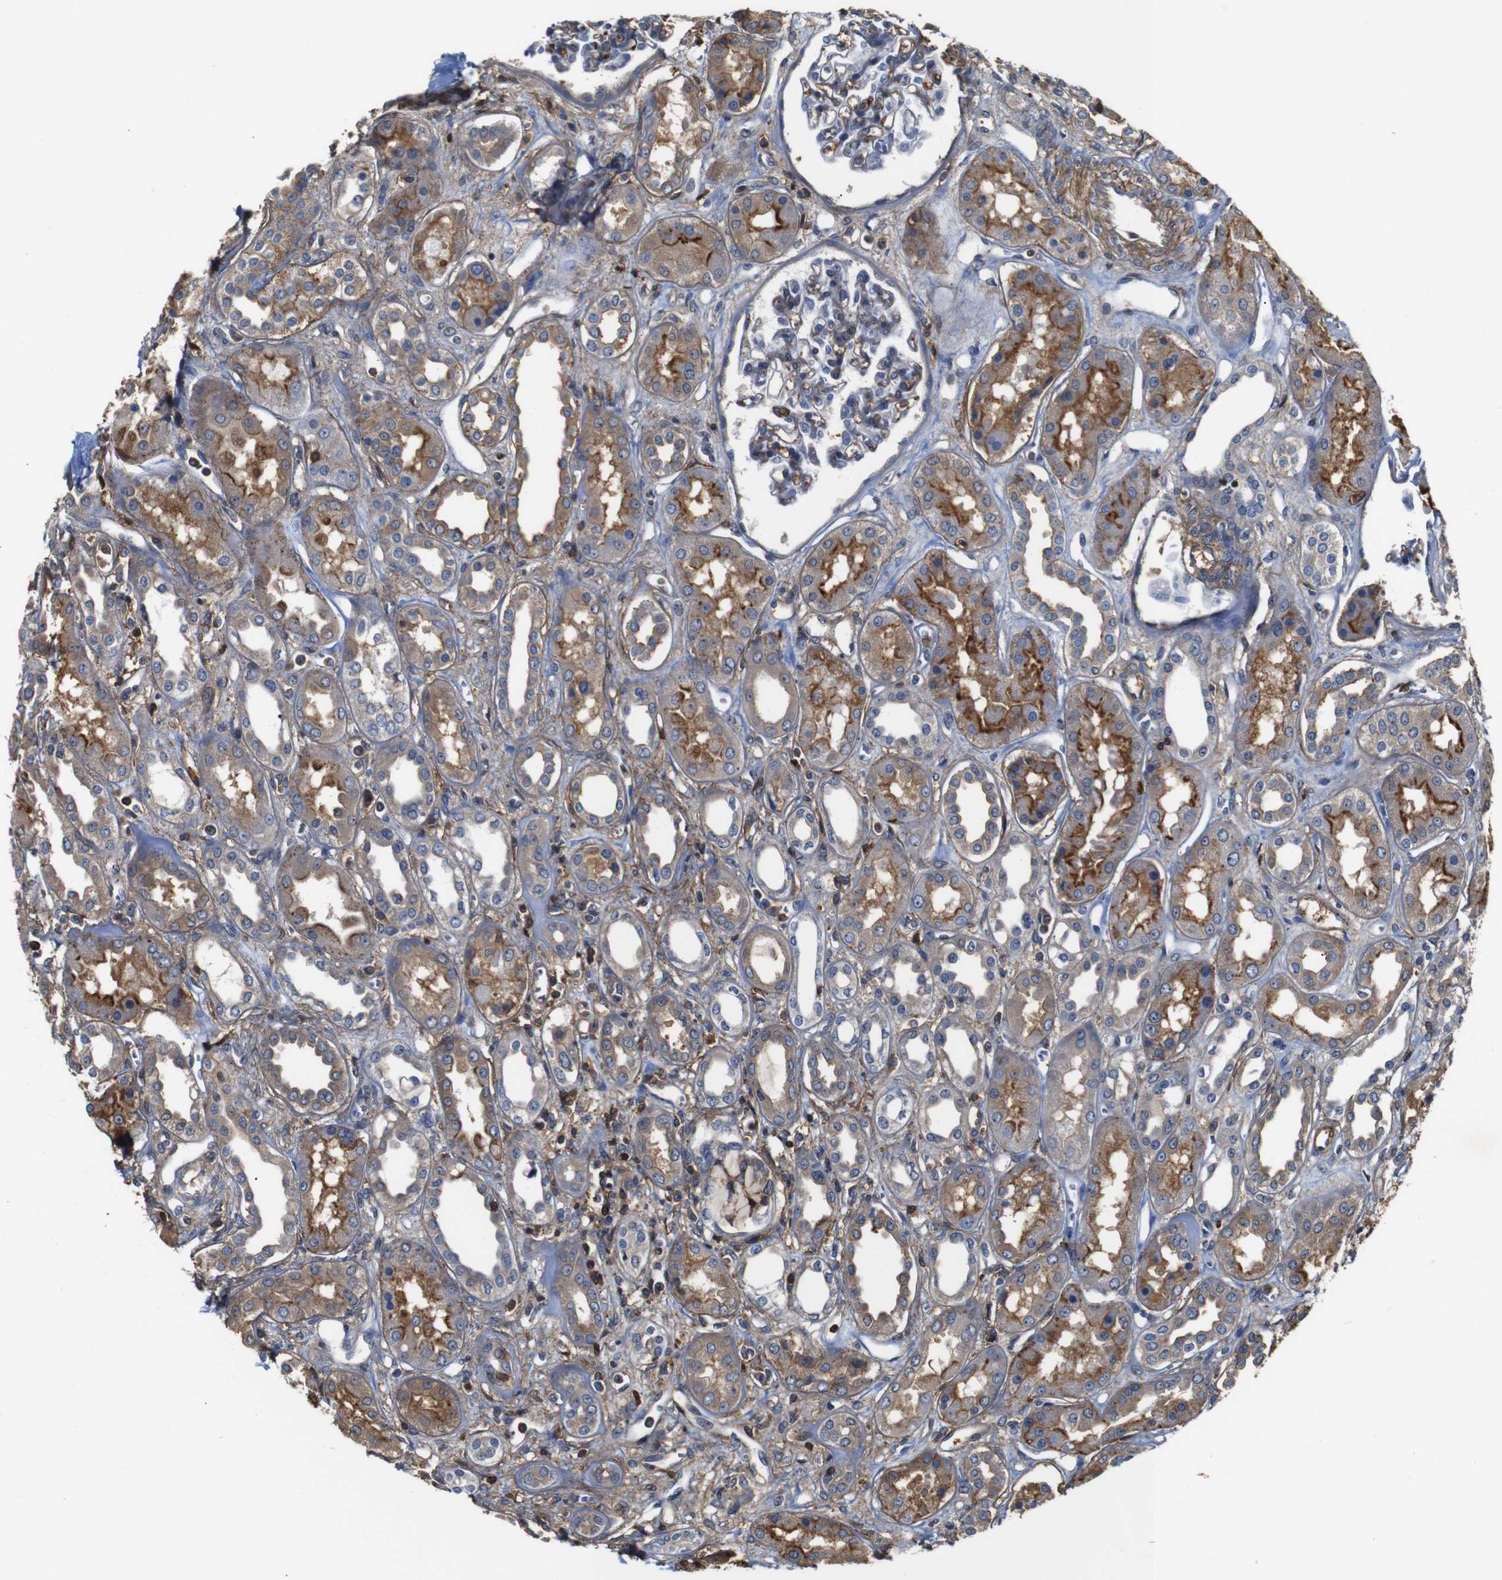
{"staining": {"intensity": "moderate", "quantity": "25%-75%", "location": "cytoplasmic/membranous"}, "tissue": "kidney", "cell_type": "Cells in glomeruli", "image_type": "normal", "snomed": [{"axis": "morphology", "description": "Normal tissue, NOS"}, {"axis": "topography", "description": "Kidney"}], "caption": "Protein expression analysis of unremarkable human kidney reveals moderate cytoplasmic/membranous staining in about 25%-75% of cells in glomeruli.", "gene": "PI4KA", "patient": {"sex": "male", "age": 59}}